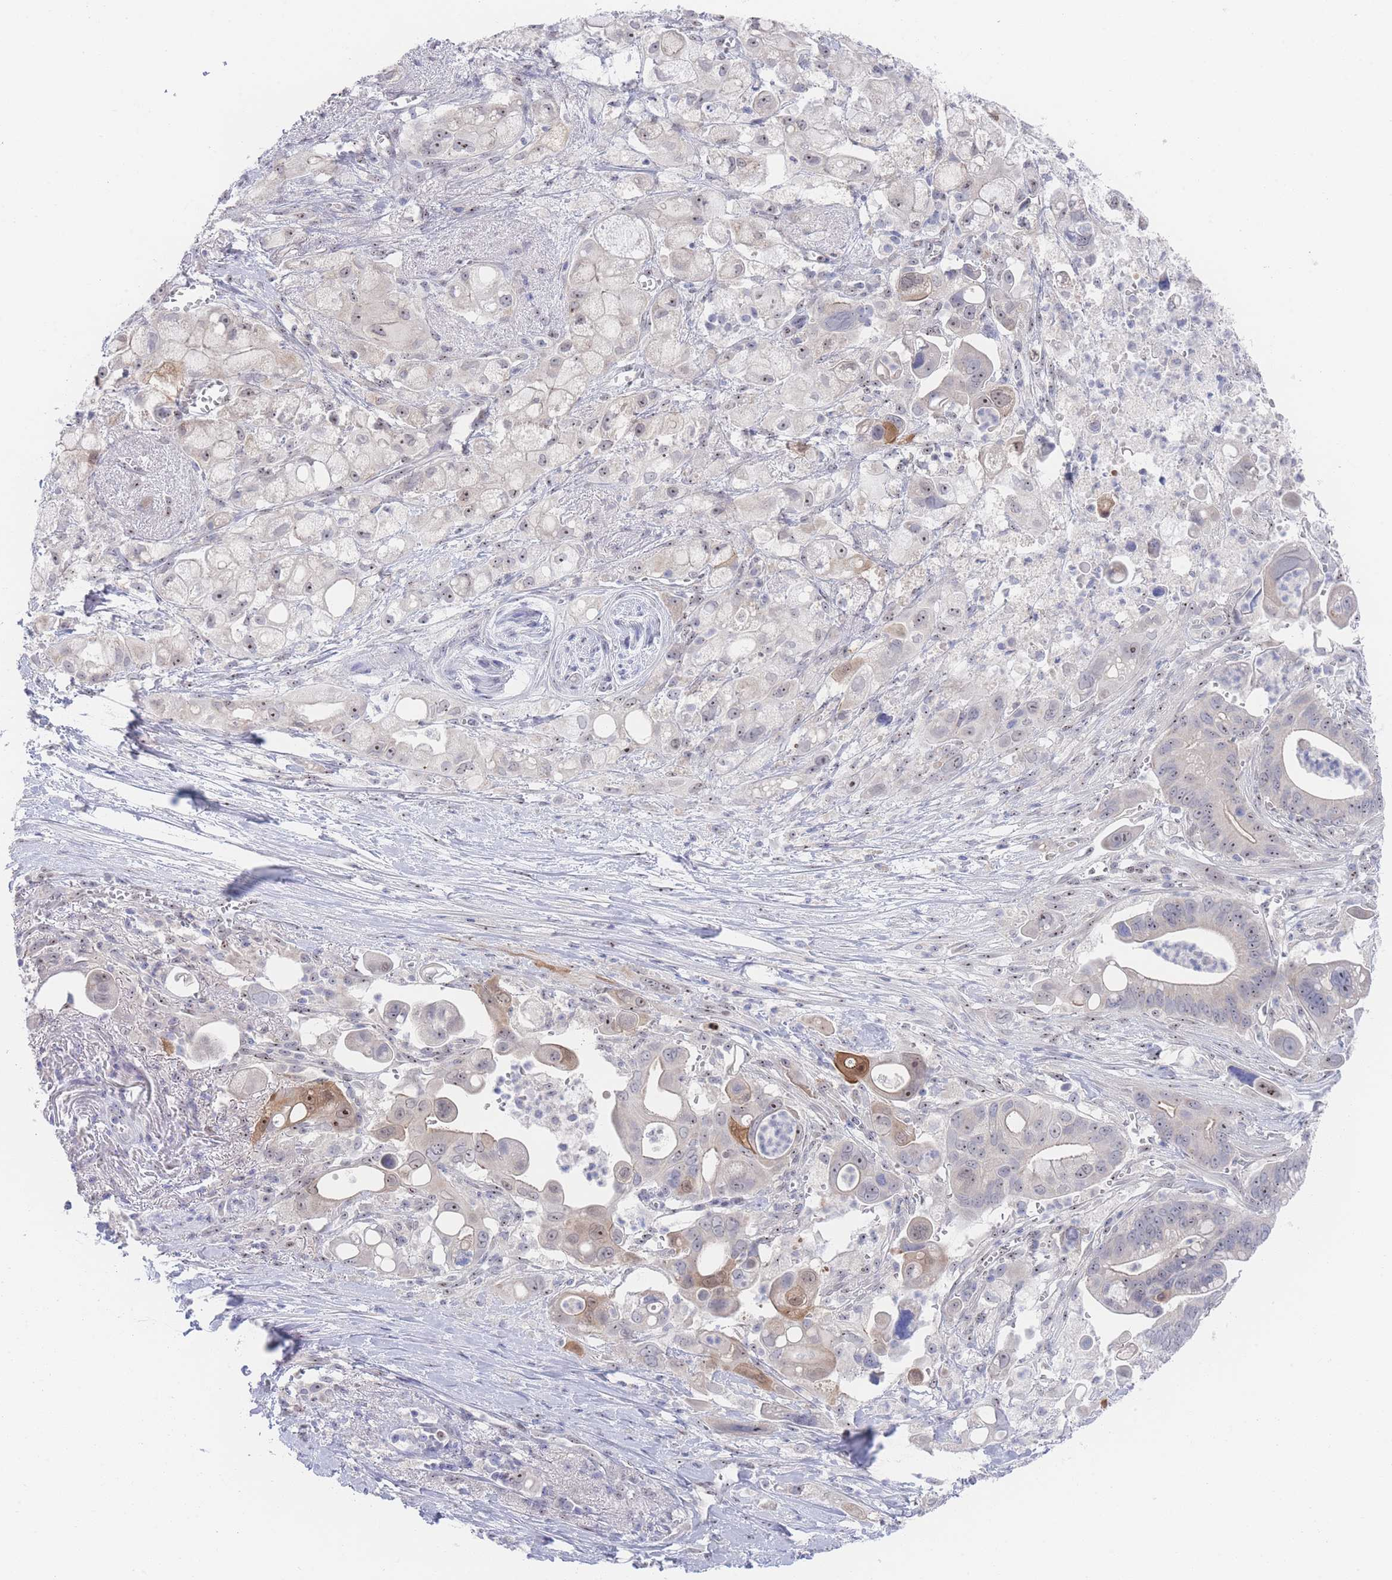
{"staining": {"intensity": "moderate", "quantity": "<25%", "location": "cytoplasmic/membranous,nuclear"}, "tissue": "pancreatic cancer", "cell_type": "Tumor cells", "image_type": "cancer", "snomed": [{"axis": "morphology", "description": "Adenocarcinoma, NOS"}, {"axis": "topography", "description": "Pancreas"}], "caption": "Immunohistochemistry (IHC) image of neoplastic tissue: human pancreatic cancer (adenocarcinoma) stained using immunohistochemistry (IHC) displays low levels of moderate protein expression localized specifically in the cytoplasmic/membranous and nuclear of tumor cells, appearing as a cytoplasmic/membranous and nuclear brown color.", "gene": "ZNF142", "patient": {"sex": "male", "age": 68}}